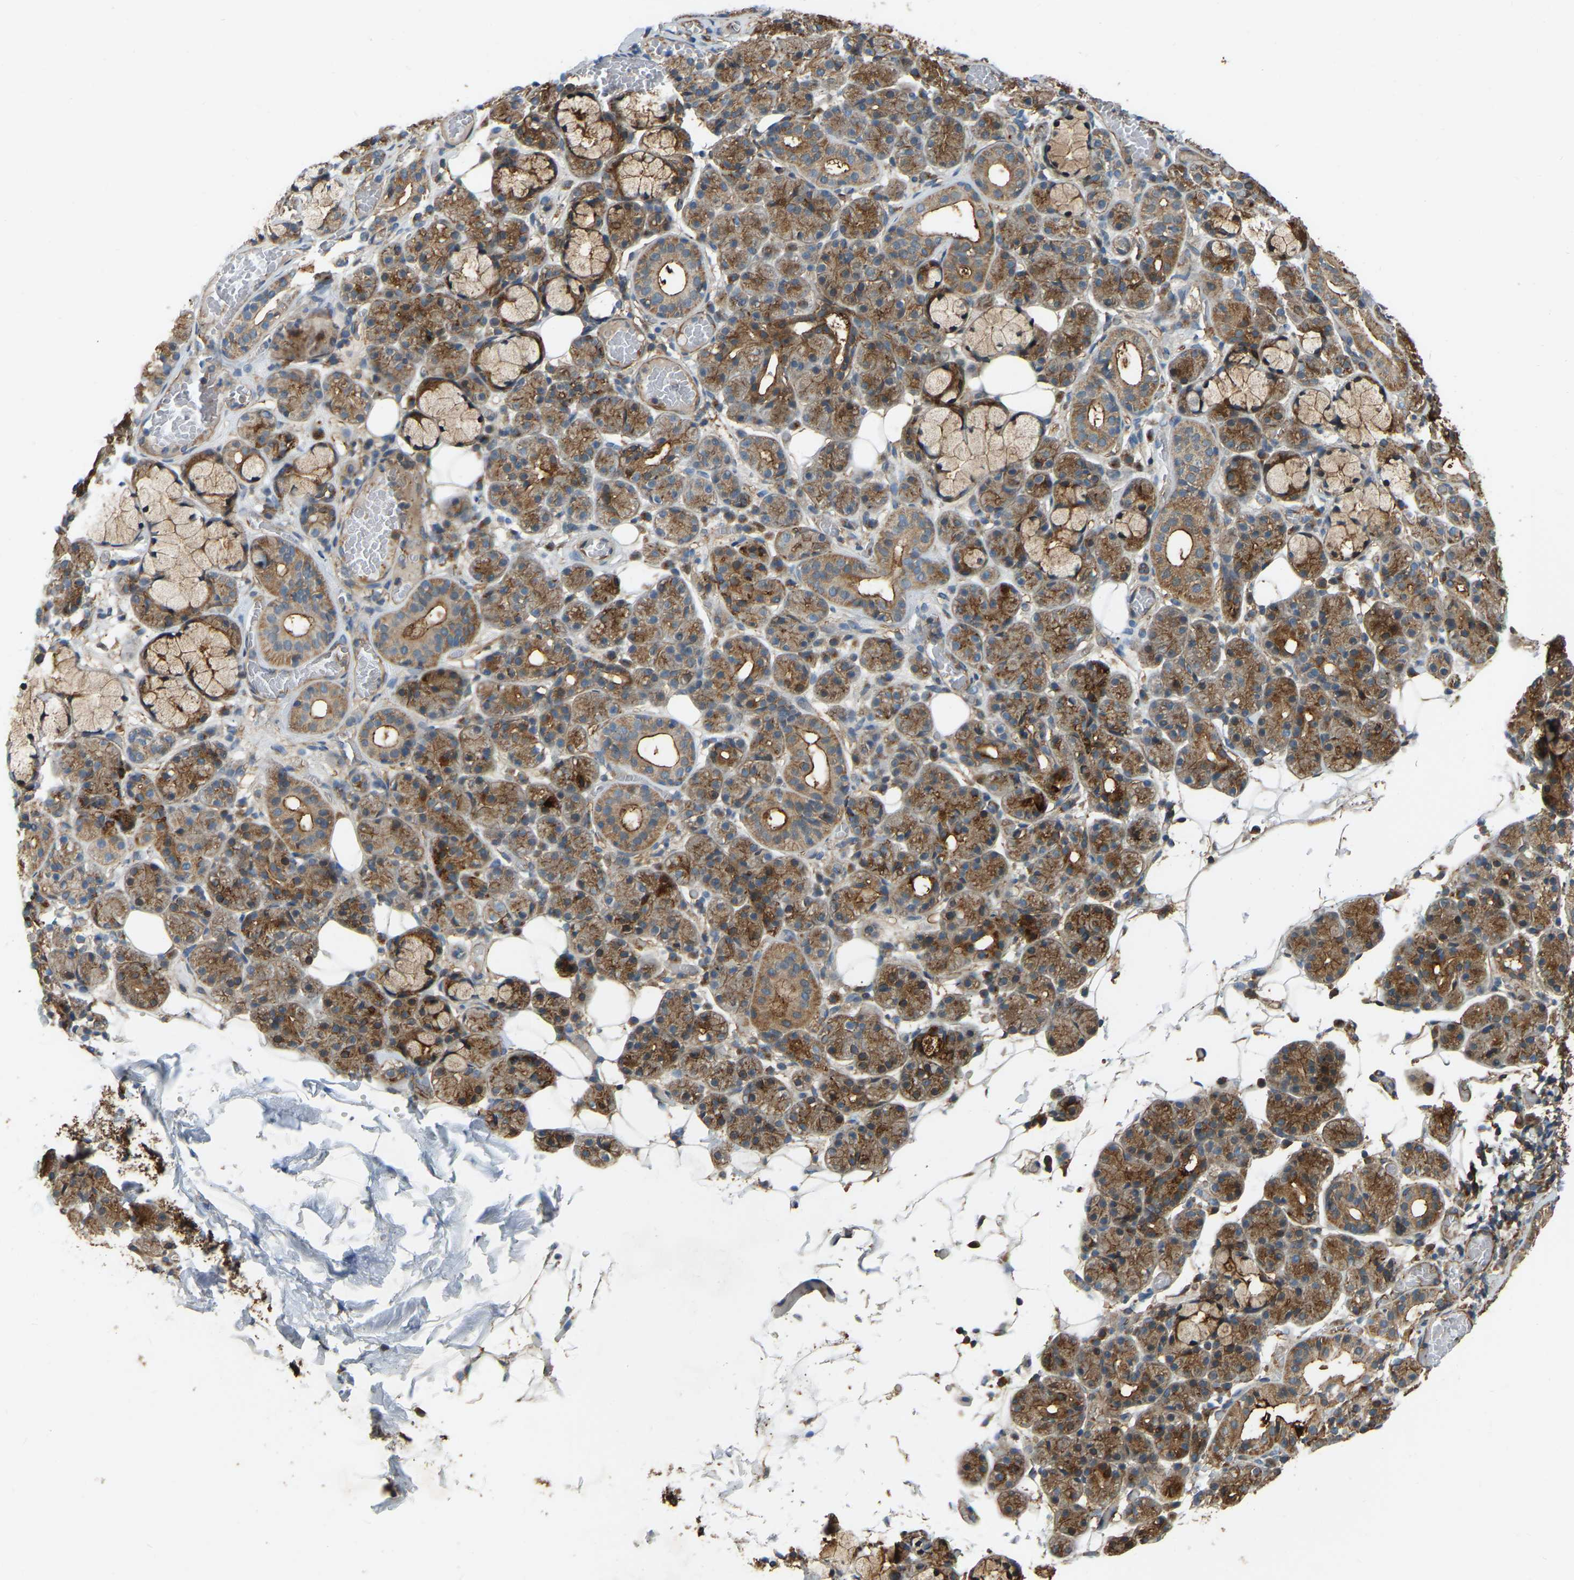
{"staining": {"intensity": "moderate", "quantity": ">75%", "location": "cytoplasmic/membranous"}, "tissue": "salivary gland", "cell_type": "Glandular cells", "image_type": "normal", "snomed": [{"axis": "morphology", "description": "Normal tissue, NOS"}, {"axis": "topography", "description": "Salivary gland"}], "caption": "Brown immunohistochemical staining in normal salivary gland shows moderate cytoplasmic/membranous expression in approximately >75% of glandular cells. The staining was performed using DAB to visualize the protein expression in brown, while the nuclei were stained in blue with hematoxylin (Magnification: 20x).", "gene": "SAMD9L", "patient": {"sex": "male", "age": 63}}